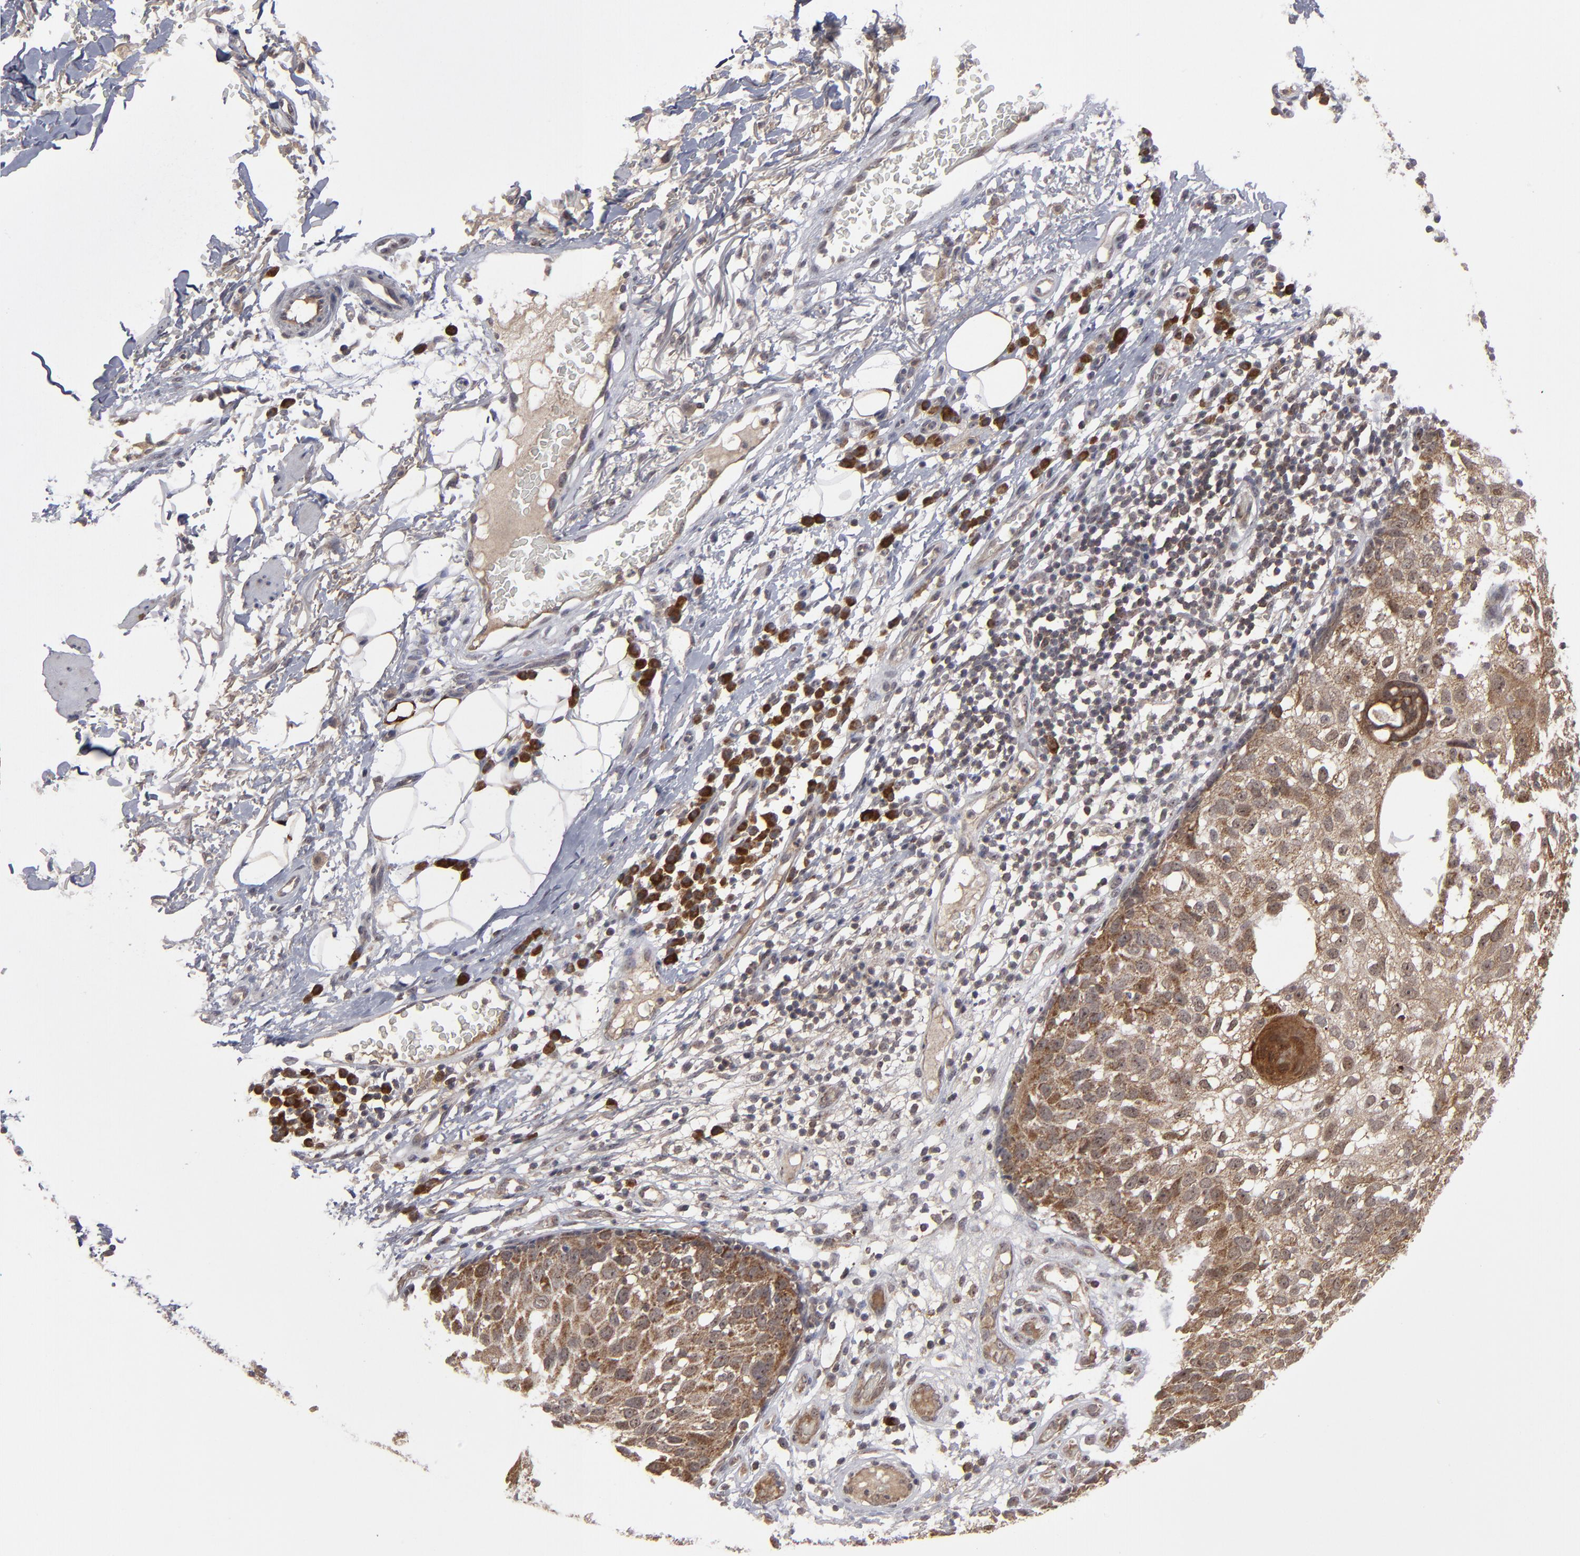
{"staining": {"intensity": "strong", "quantity": ">75%", "location": "cytoplasmic/membranous"}, "tissue": "skin cancer", "cell_type": "Tumor cells", "image_type": "cancer", "snomed": [{"axis": "morphology", "description": "Squamous cell carcinoma, NOS"}, {"axis": "topography", "description": "Skin"}], "caption": "Tumor cells demonstrate strong cytoplasmic/membranous staining in approximately >75% of cells in squamous cell carcinoma (skin).", "gene": "GLCCI1", "patient": {"sex": "male", "age": 87}}